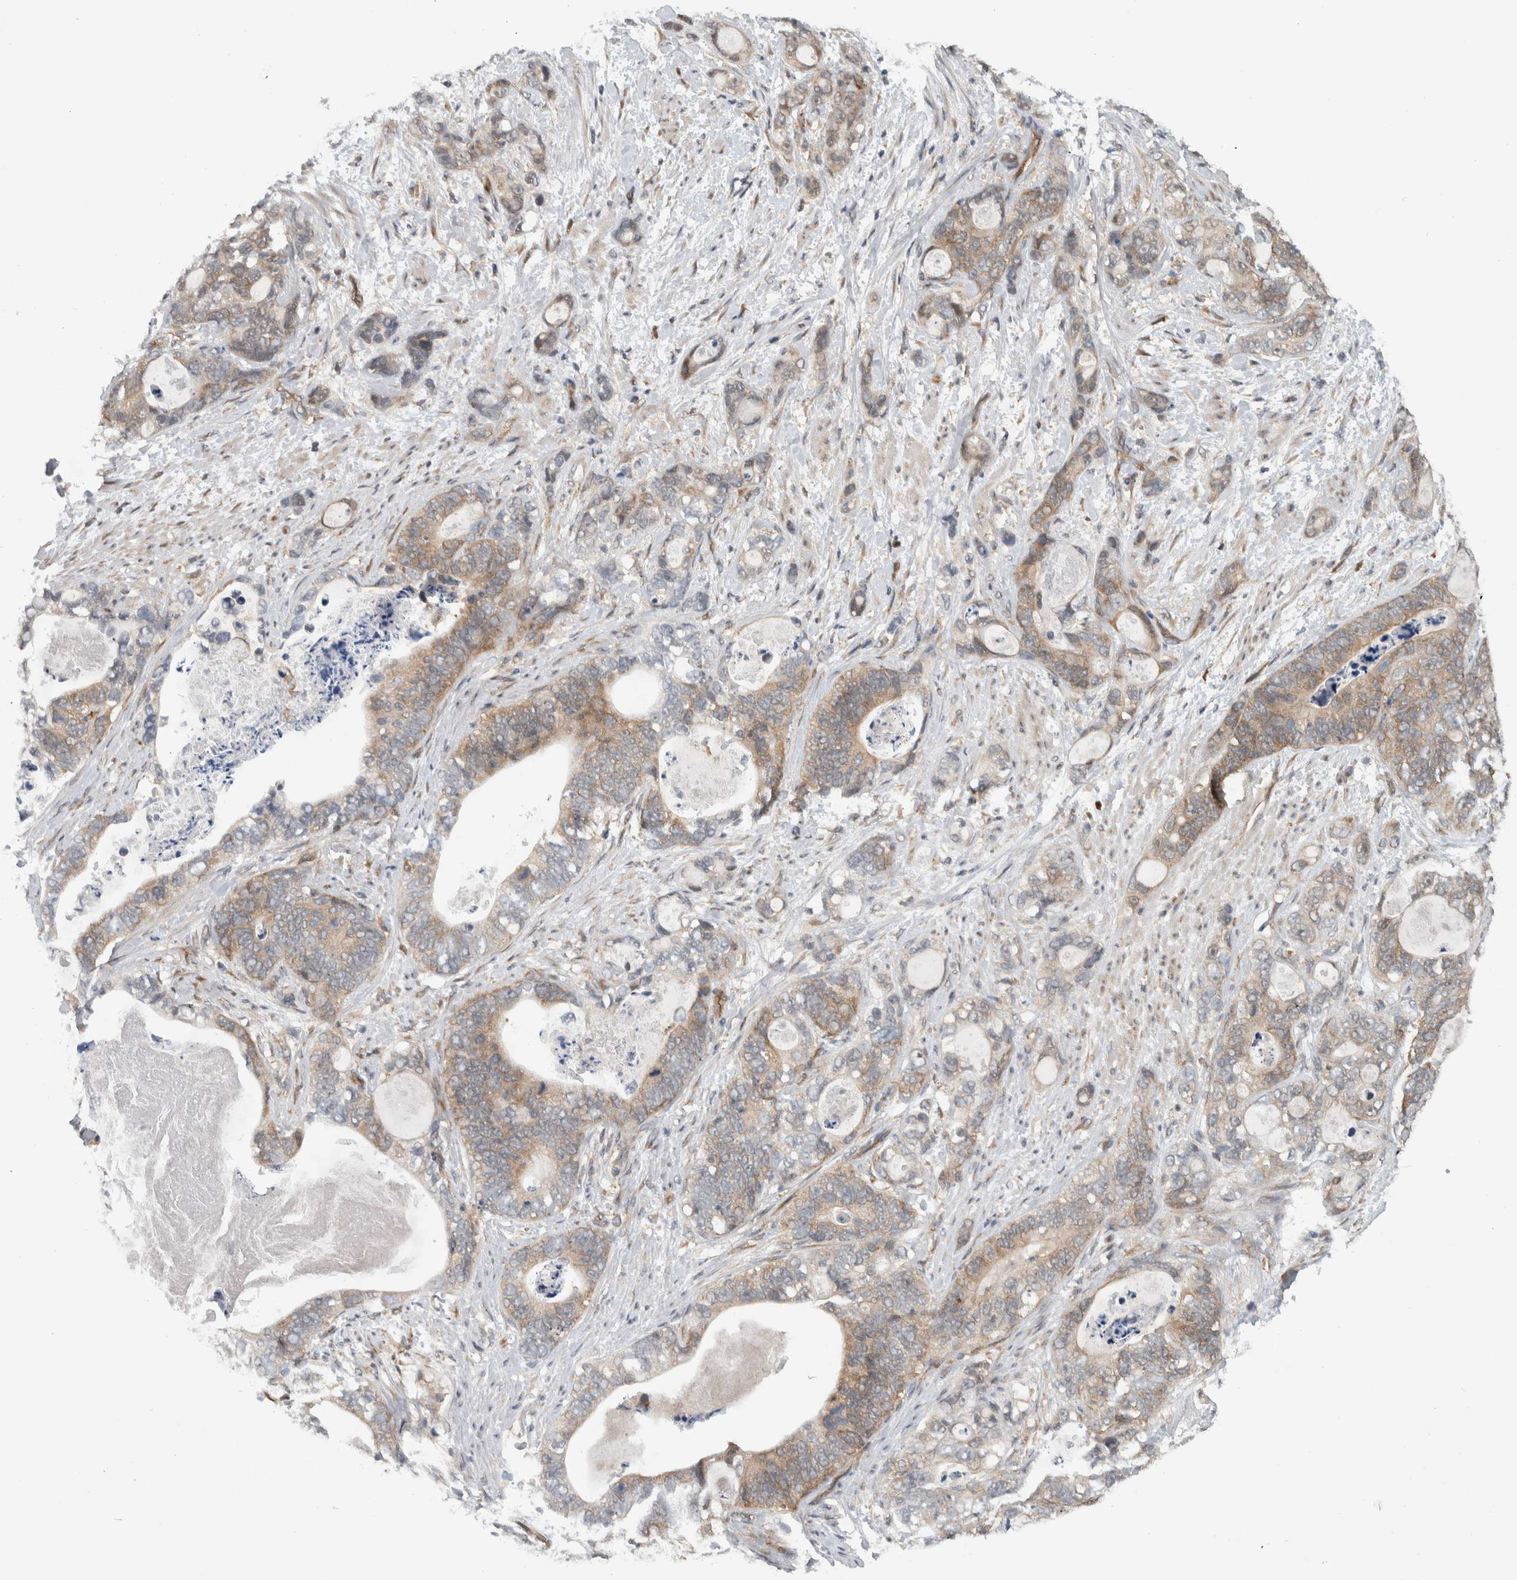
{"staining": {"intensity": "weak", "quantity": ">75%", "location": "cytoplasmic/membranous"}, "tissue": "stomach cancer", "cell_type": "Tumor cells", "image_type": "cancer", "snomed": [{"axis": "morphology", "description": "Normal tissue, NOS"}, {"axis": "morphology", "description": "Adenocarcinoma, NOS"}, {"axis": "topography", "description": "Stomach"}], "caption": "Immunohistochemical staining of adenocarcinoma (stomach) reveals weak cytoplasmic/membranous protein expression in approximately >75% of tumor cells. (DAB (3,3'-diaminobenzidine) = brown stain, brightfield microscopy at high magnification).", "gene": "CCDC43", "patient": {"sex": "female", "age": 89}}